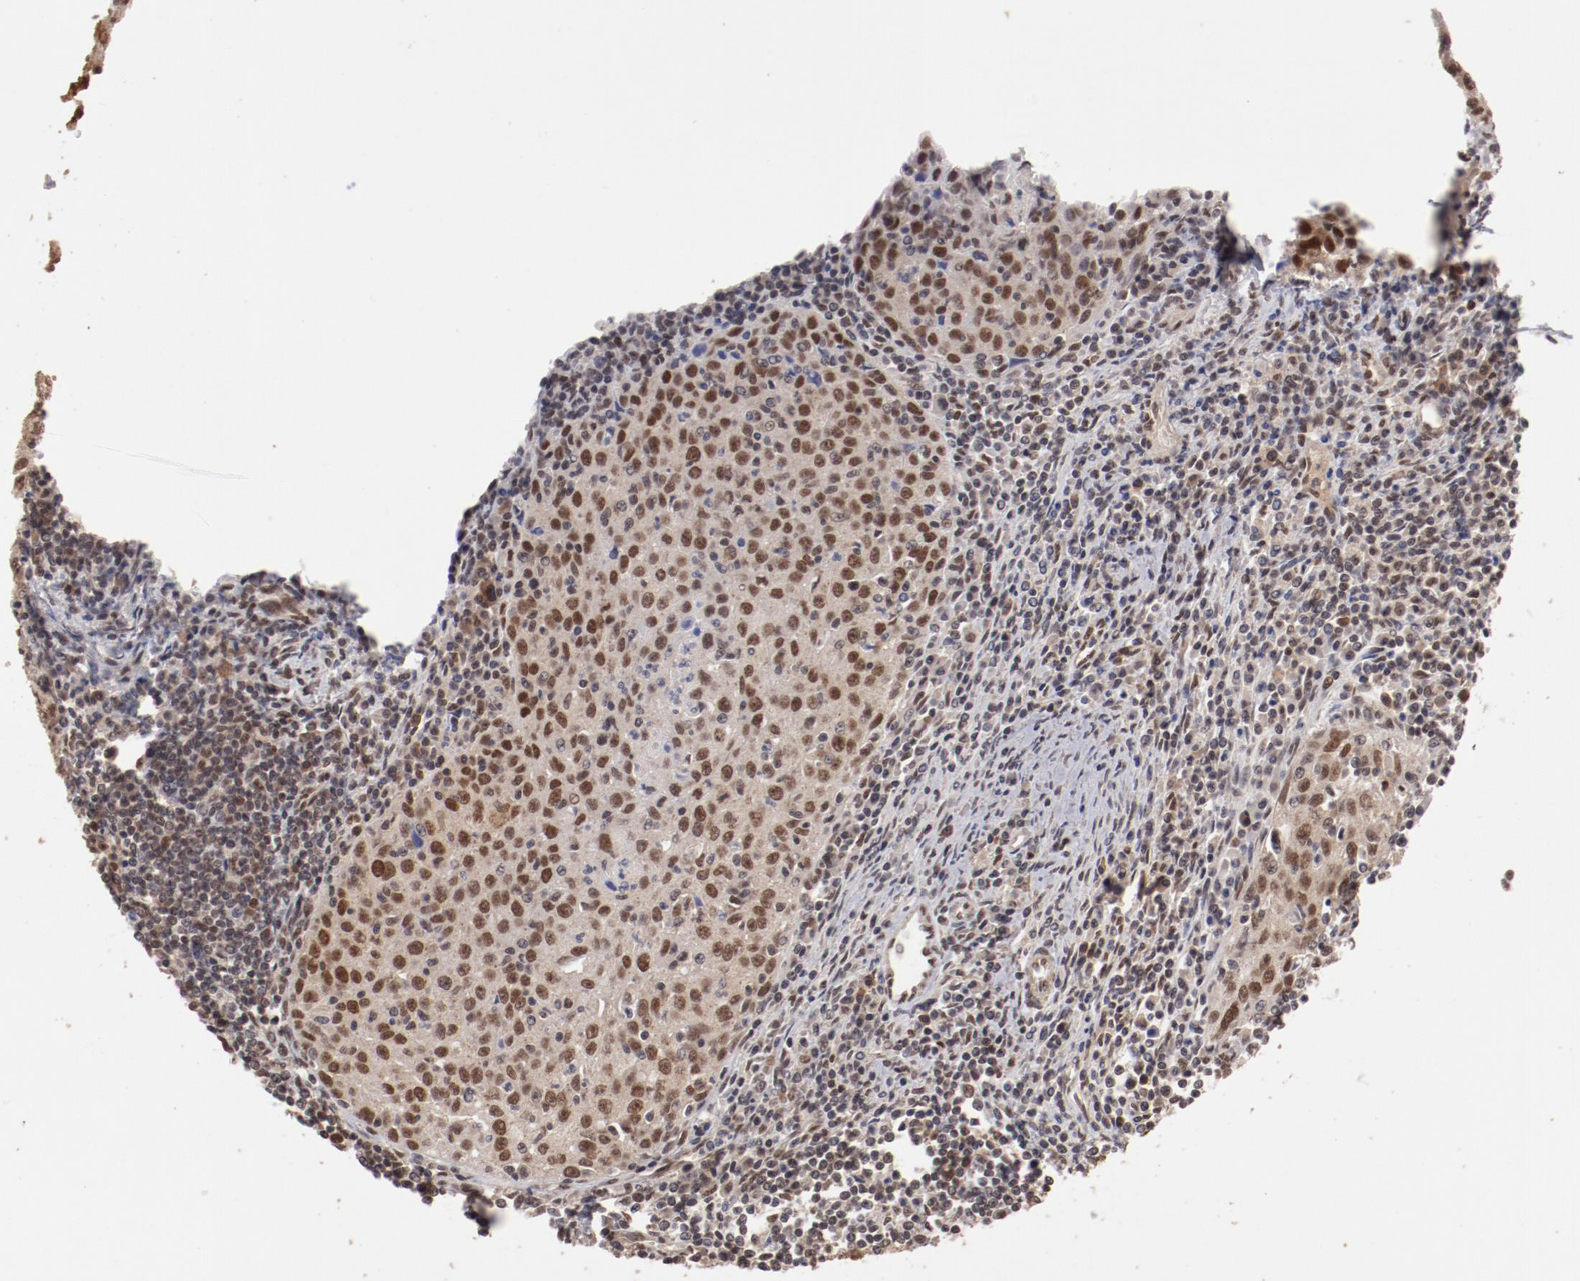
{"staining": {"intensity": "moderate", "quantity": ">75%", "location": "cytoplasmic/membranous,nuclear"}, "tissue": "cervical cancer", "cell_type": "Tumor cells", "image_type": "cancer", "snomed": [{"axis": "morphology", "description": "Squamous cell carcinoma, NOS"}, {"axis": "topography", "description": "Cervix"}], "caption": "A brown stain labels moderate cytoplasmic/membranous and nuclear positivity of a protein in human squamous cell carcinoma (cervical) tumor cells.", "gene": "CLOCK", "patient": {"sex": "female", "age": 27}}